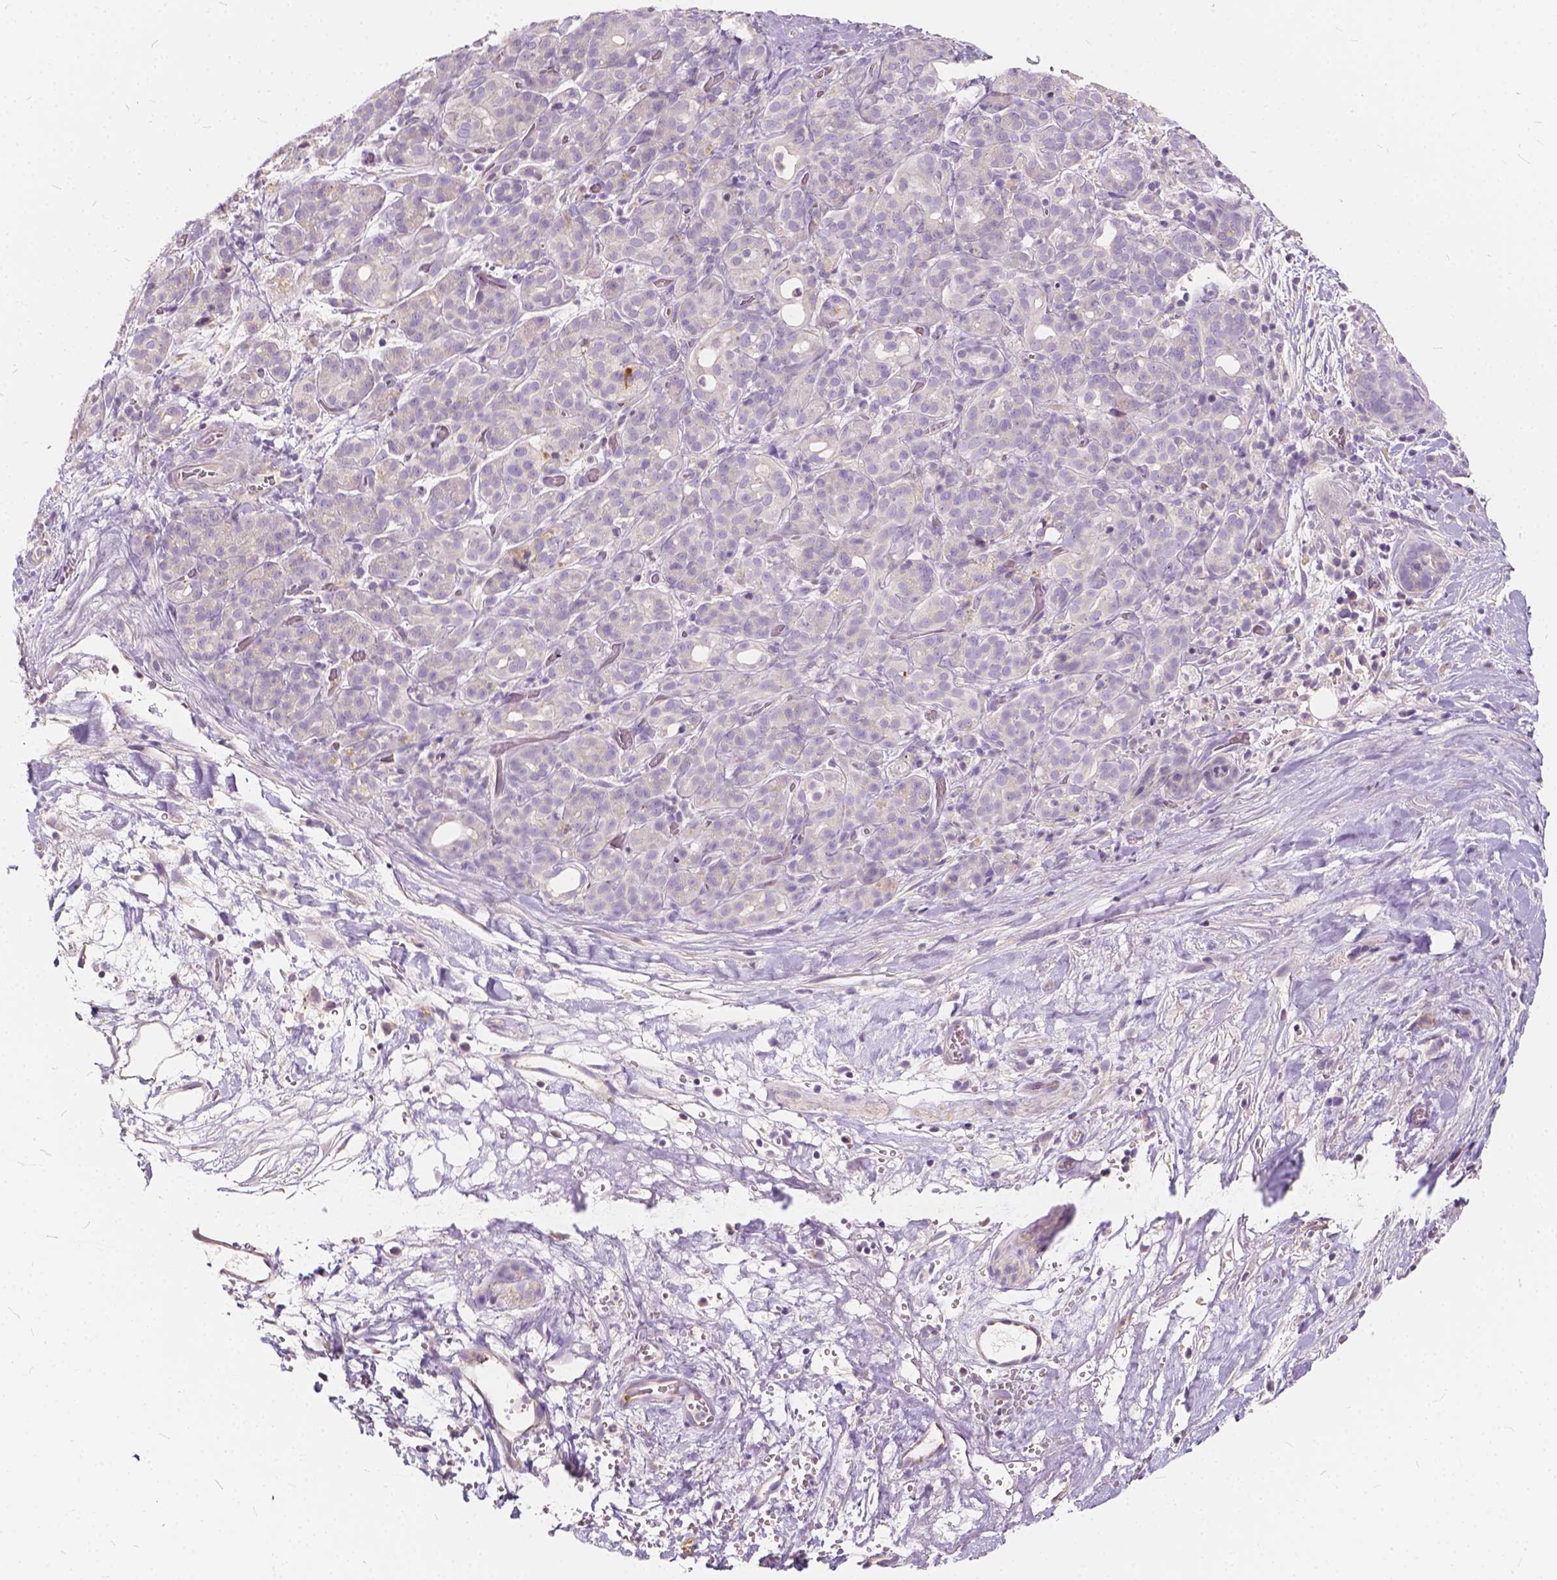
{"staining": {"intensity": "negative", "quantity": "none", "location": "none"}, "tissue": "pancreatic cancer", "cell_type": "Tumor cells", "image_type": "cancer", "snomed": [{"axis": "morphology", "description": "Adenocarcinoma, NOS"}, {"axis": "topography", "description": "Pancreas"}], "caption": "Tumor cells are negative for brown protein staining in pancreatic cancer.", "gene": "KIAA0513", "patient": {"sex": "male", "age": 44}}